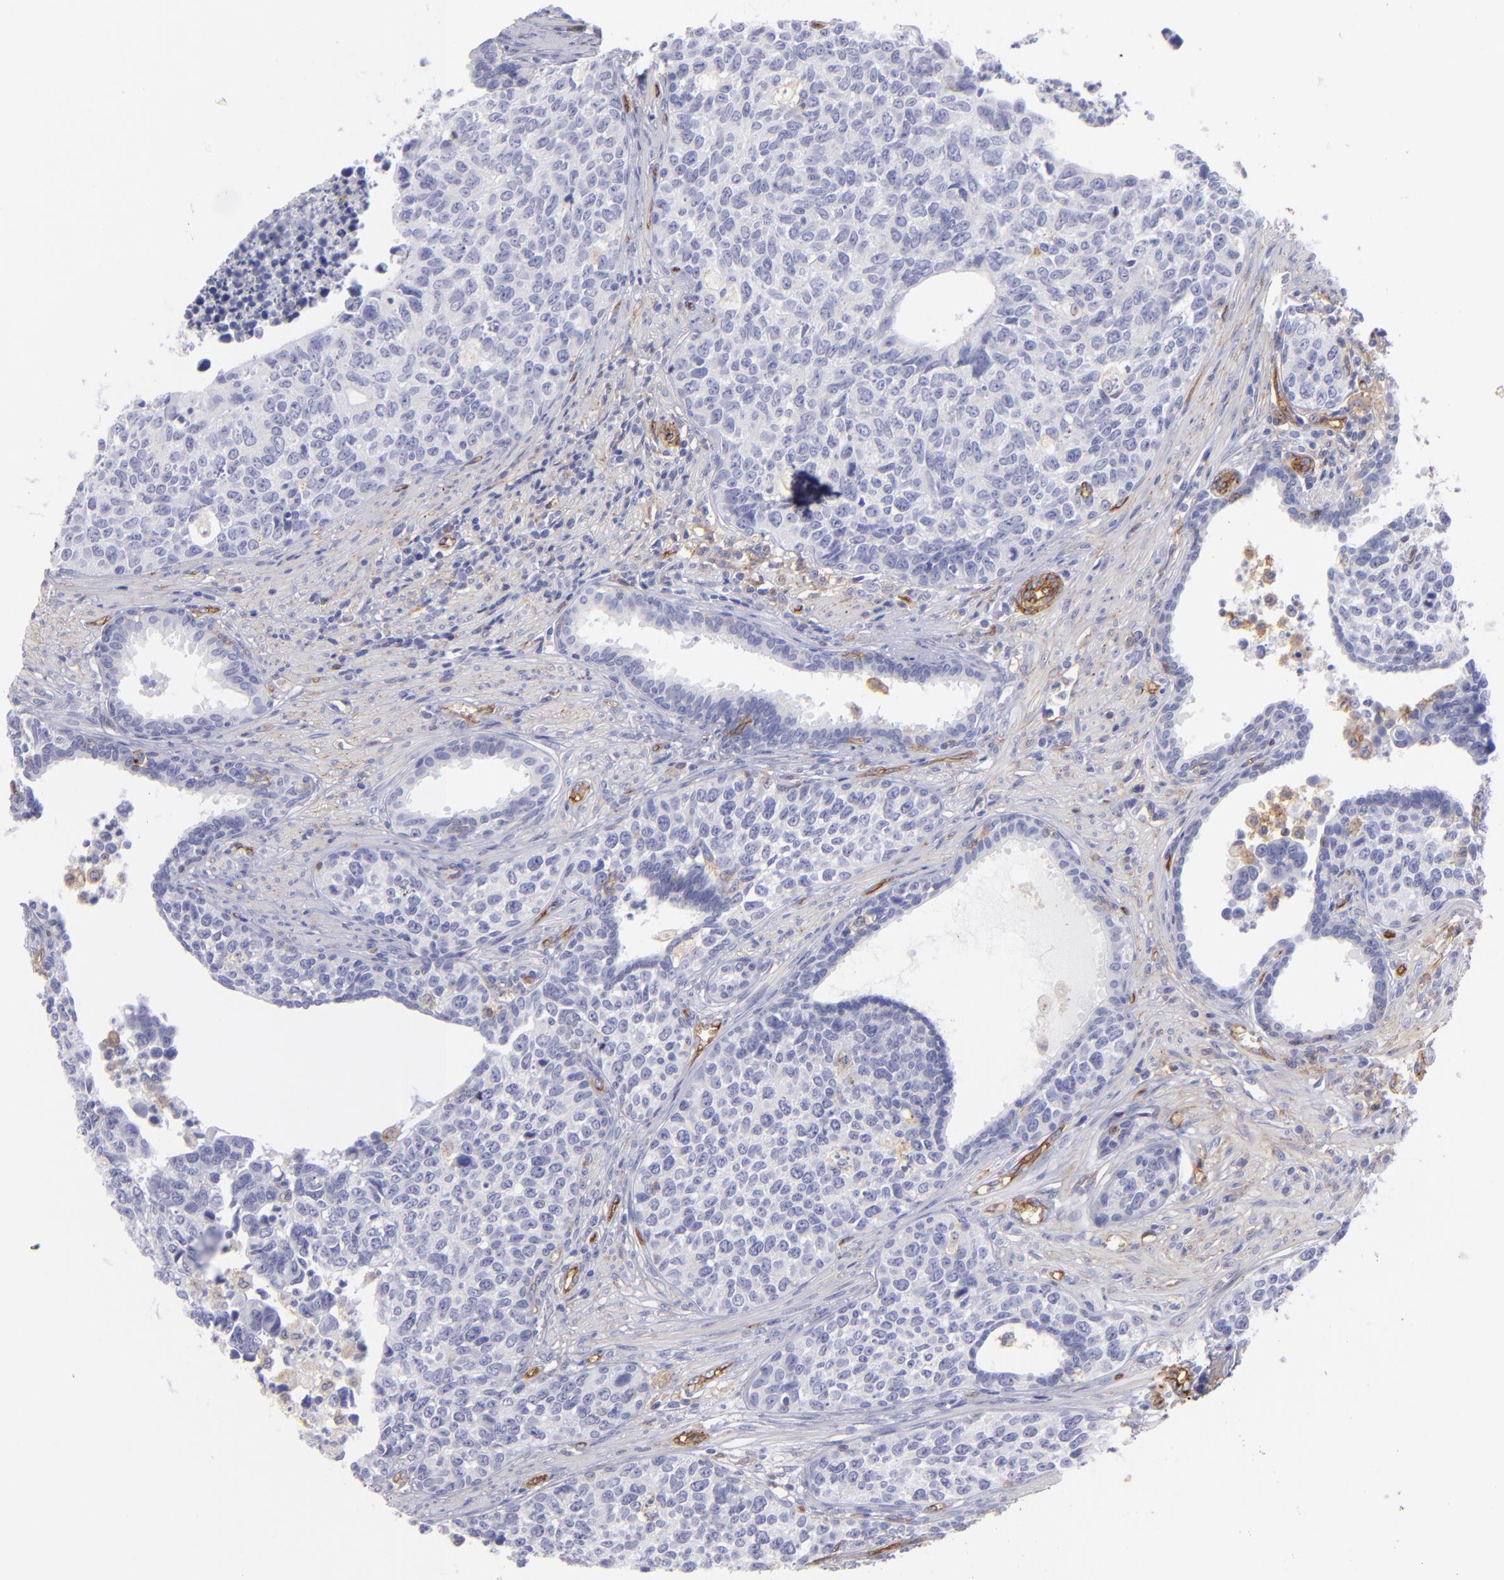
{"staining": {"intensity": "negative", "quantity": "none", "location": "none"}, "tissue": "urothelial cancer", "cell_type": "Tumor cells", "image_type": "cancer", "snomed": [{"axis": "morphology", "description": "Urothelial carcinoma, High grade"}, {"axis": "topography", "description": "Urinary bladder"}], "caption": "Immunohistochemistry (IHC) of high-grade urothelial carcinoma shows no expression in tumor cells.", "gene": "ENTPD1", "patient": {"sex": "male", "age": 81}}